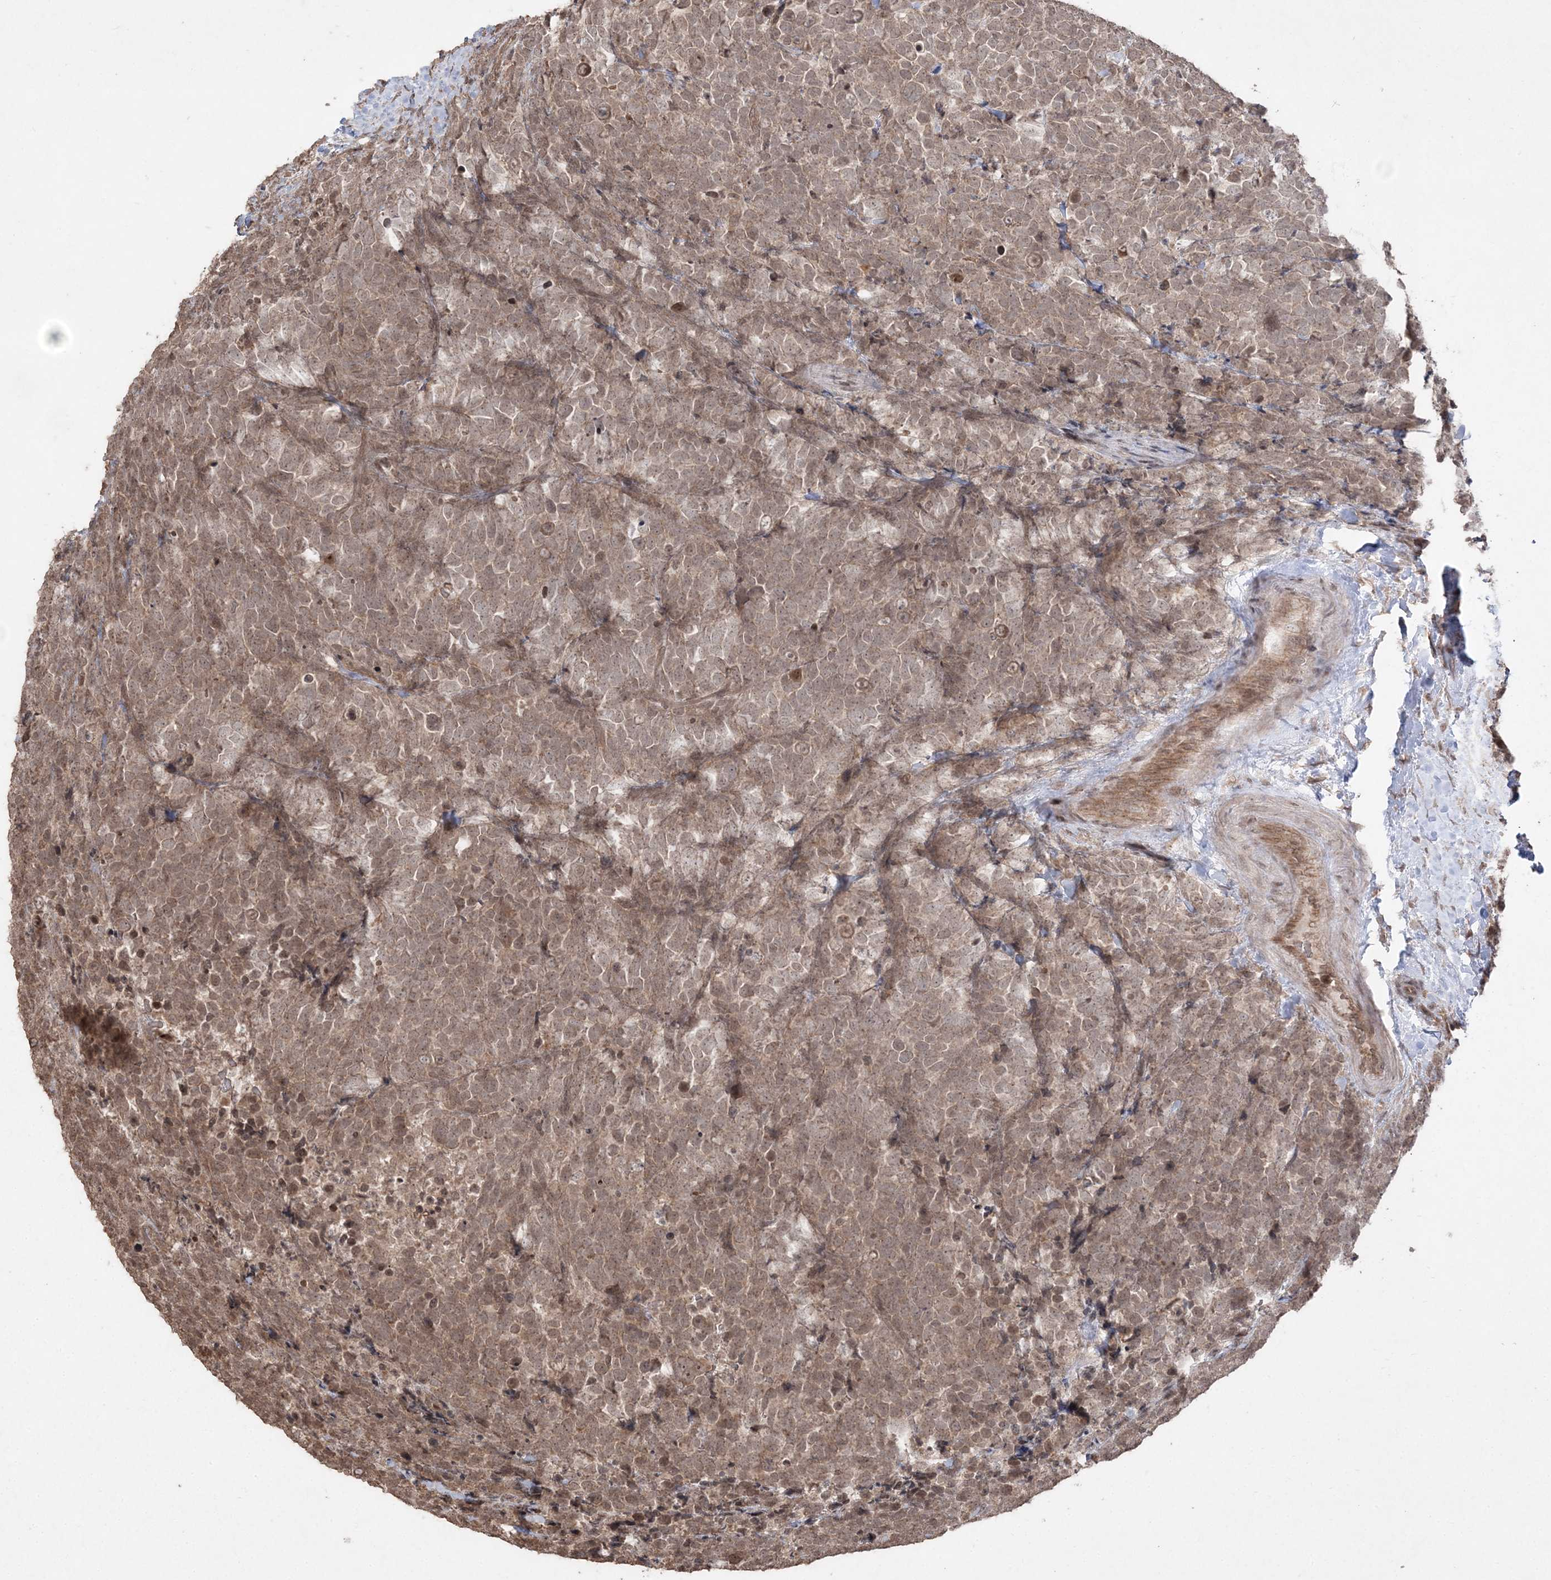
{"staining": {"intensity": "moderate", "quantity": ">75%", "location": "cytoplasmic/membranous,nuclear"}, "tissue": "urothelial cancer", "cell_type": "Tumor cells", "image_type": "cancer", "snomed": [{"axis": "morphology", "description": "Urothelial carcinoma, High grade"}, {"axis": "topography", "description": "Urinary bladder"}], "caption": "Immunohistochemistry of urothelial cancer reveals medium levels of moderate cytoplasmic/membranous and nuclear staining in about >75% of tumor cells. (Brightfield microscopy of DAB IHC at high magnification).", "gene": "EHHADH", "patient": {"sex": "female", "age": 82}}